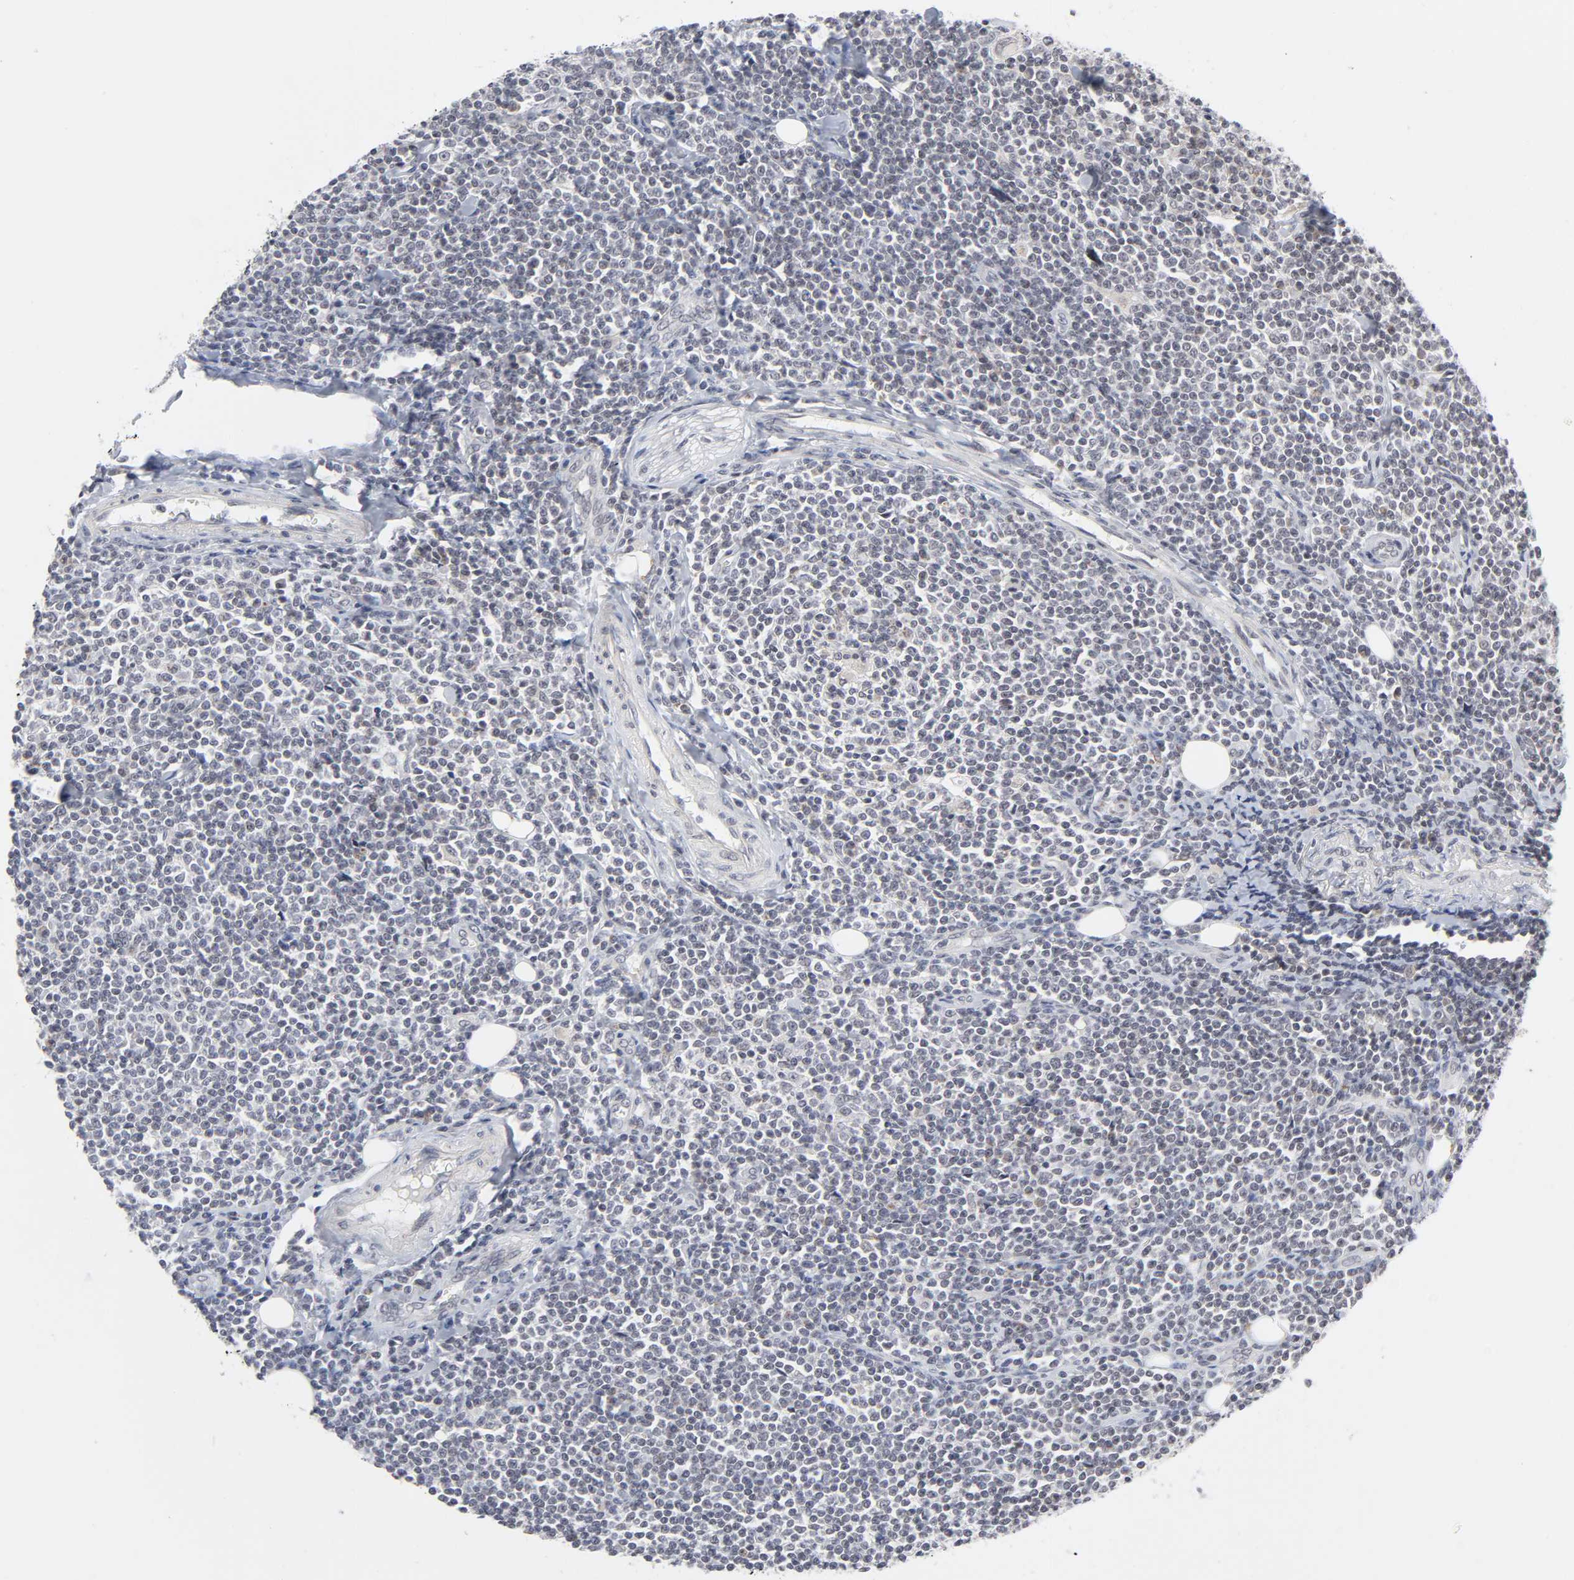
{"staining": {"intensity": "negative", "quantity": "none", "location": "none"}, "tissue": "lymphoma", "cell_type": "Tumor cells", "image_type": "cancer", "snomed": [{"axis": "morphology", "description": "Malignant lymphoma, non-Hodgkin's type, Low grade"}, {"axis": "topography", "description": "Soft tissue"}], "caption": "Tumor cells show no significant staining in lymphoma.", "gene": "AUH", "patient": {"sex": "male", "age": 92}}